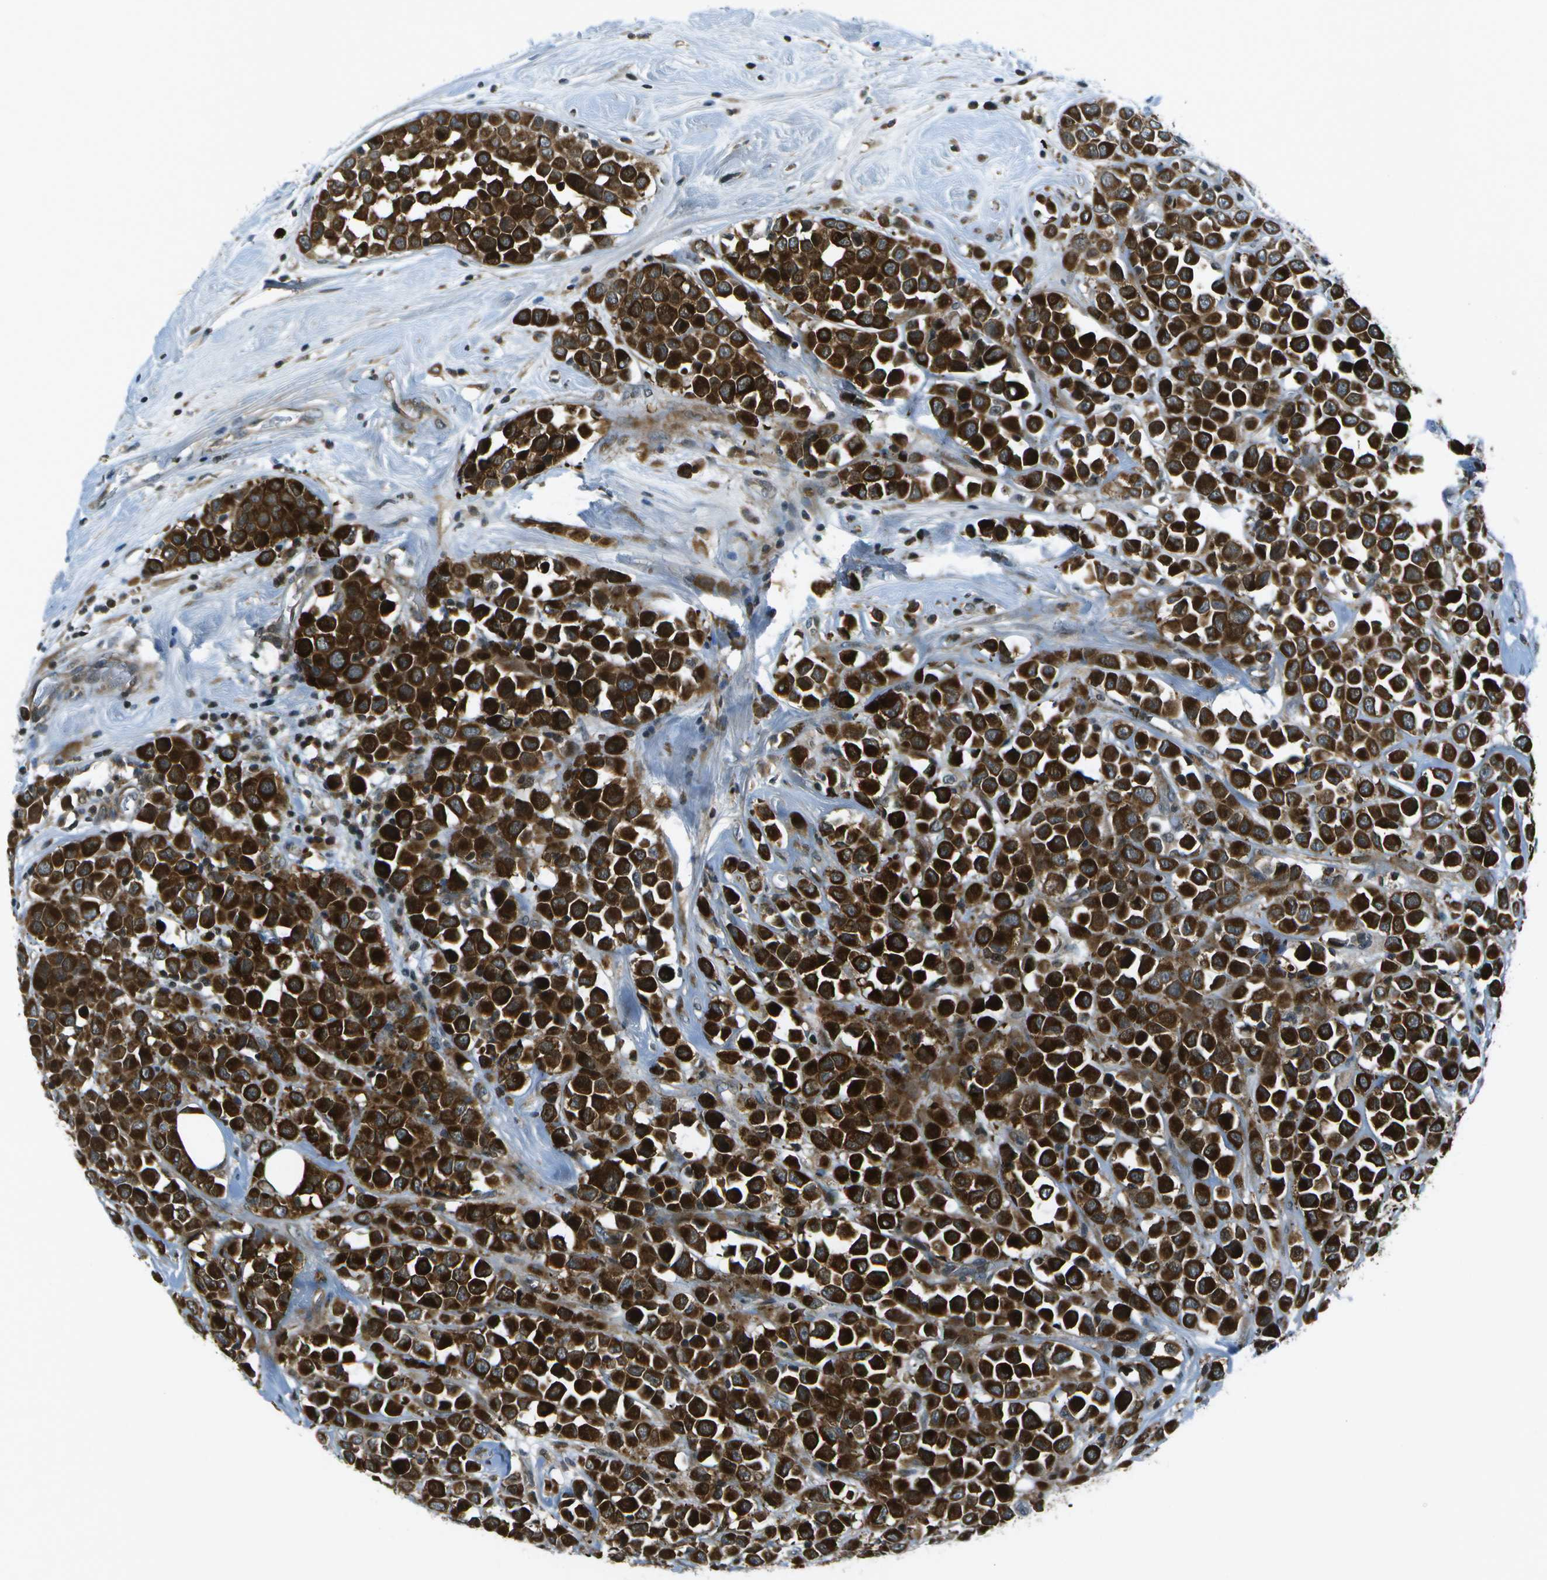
{"staining": {"intensity": "strong", "quantity": ">75%", "location": "cytoplasmic/membranous"}, "tissue": "breast cancer", "cell_type": "Tumor cells", "image_type": "cancer", "snomed": [{"axis": "morphology", "description": "Duct carcinoma"}, {"axis": "topography", "description": "Breast"}], "caption": "A micrograph showing strong cytoplasmic/membranous expression in approximately >75% of tumor cells in breast cancer (invasive ductal carcinoma), as visualized by brown immunohistochemical staining.", "gene": "TMEM19", "patient": {"sex": "female", "age": 61}}